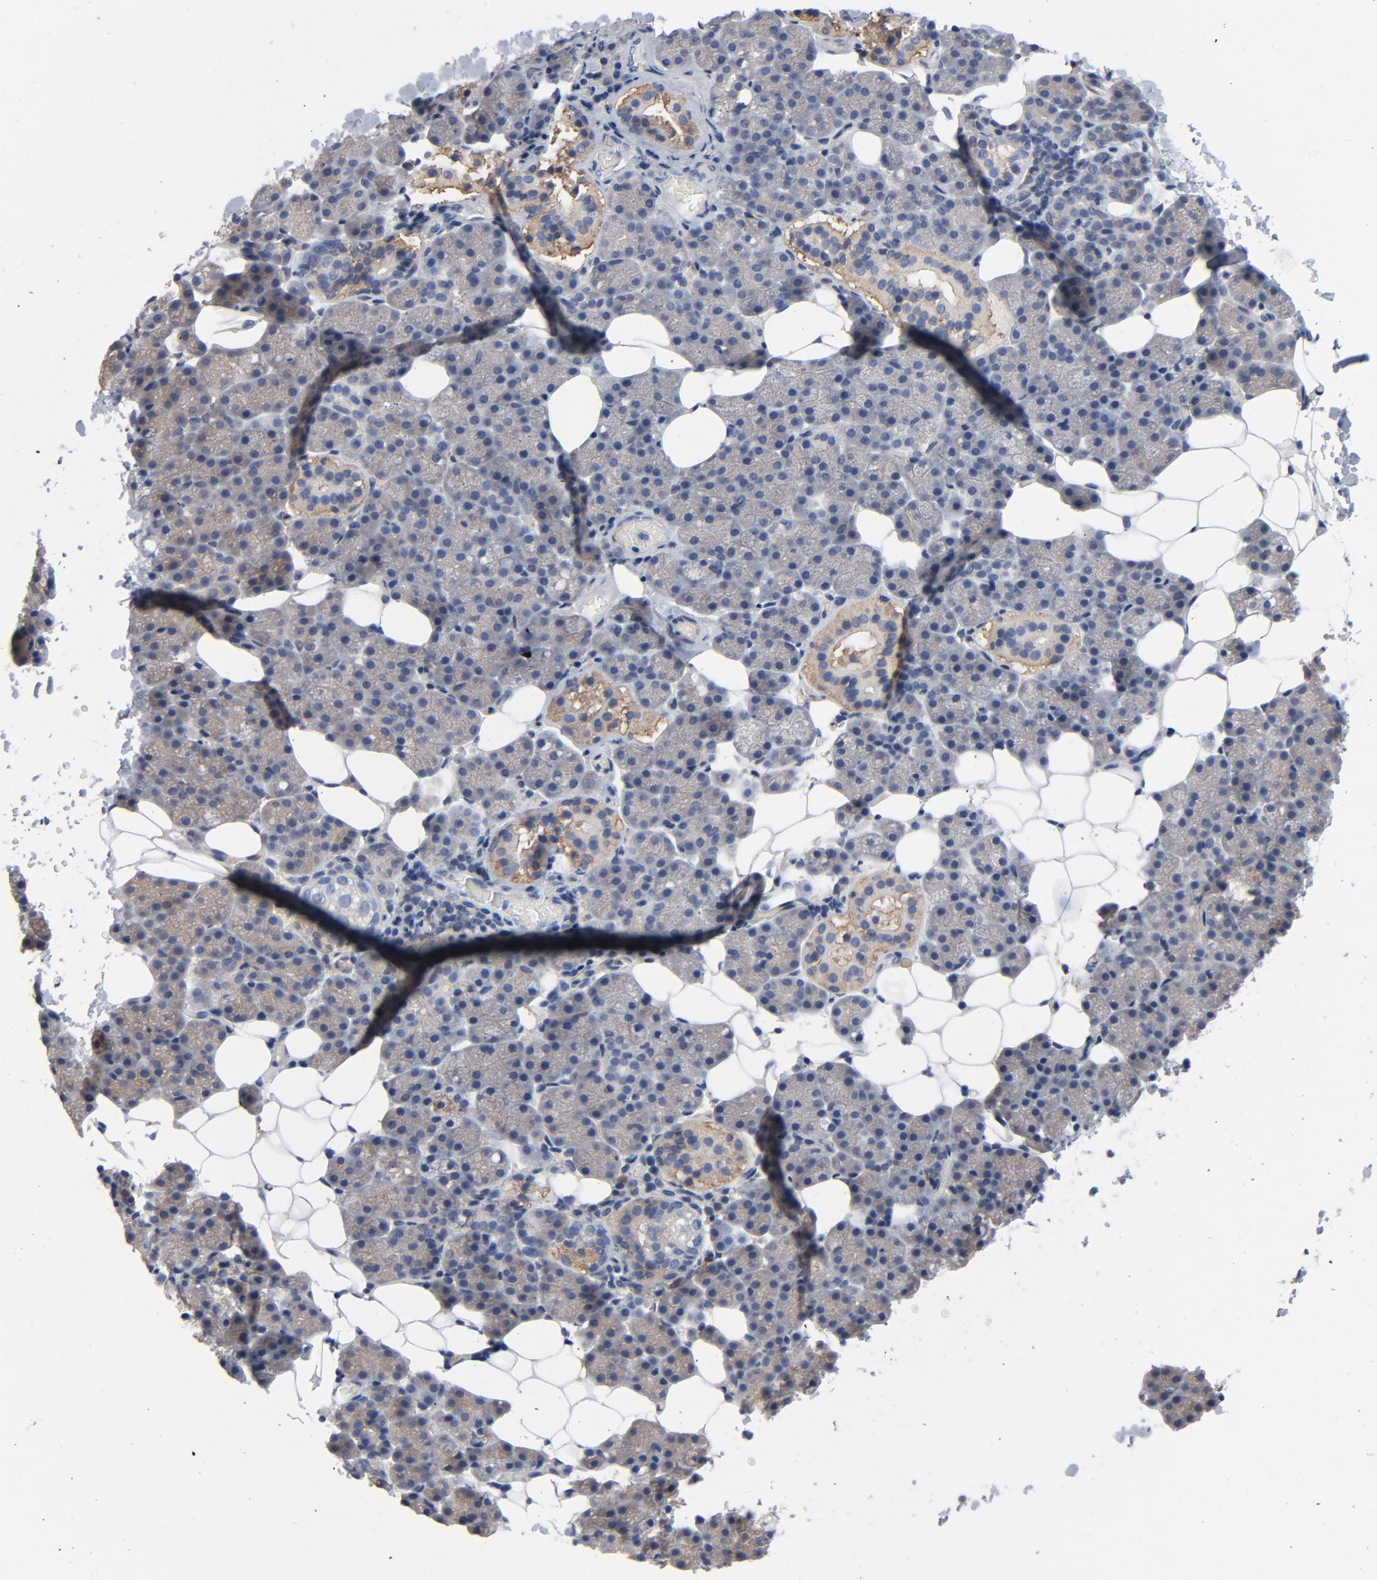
{"staining": {"intensity": "weak", "quantity": "<25%", "location": "cytoplasmic/membranous"}, "tissue": "salivary gland", "cell_type": "Glandular cells", "image_type": "normal", "snomed": [{"axis": "morphology", "description": "Normal tissue, NOS"}, {"axis": "topography", "description": "Lymph node"}, {"axis": "topography", "description": "Salivary gland"}], "caption": "IHC micrograph of benign human salivary gland stained for a protein (brown), which displays no positivity in glandular cells.", "gene": "DYNLT3", "patient": {"sex": "male", "age": 8}}